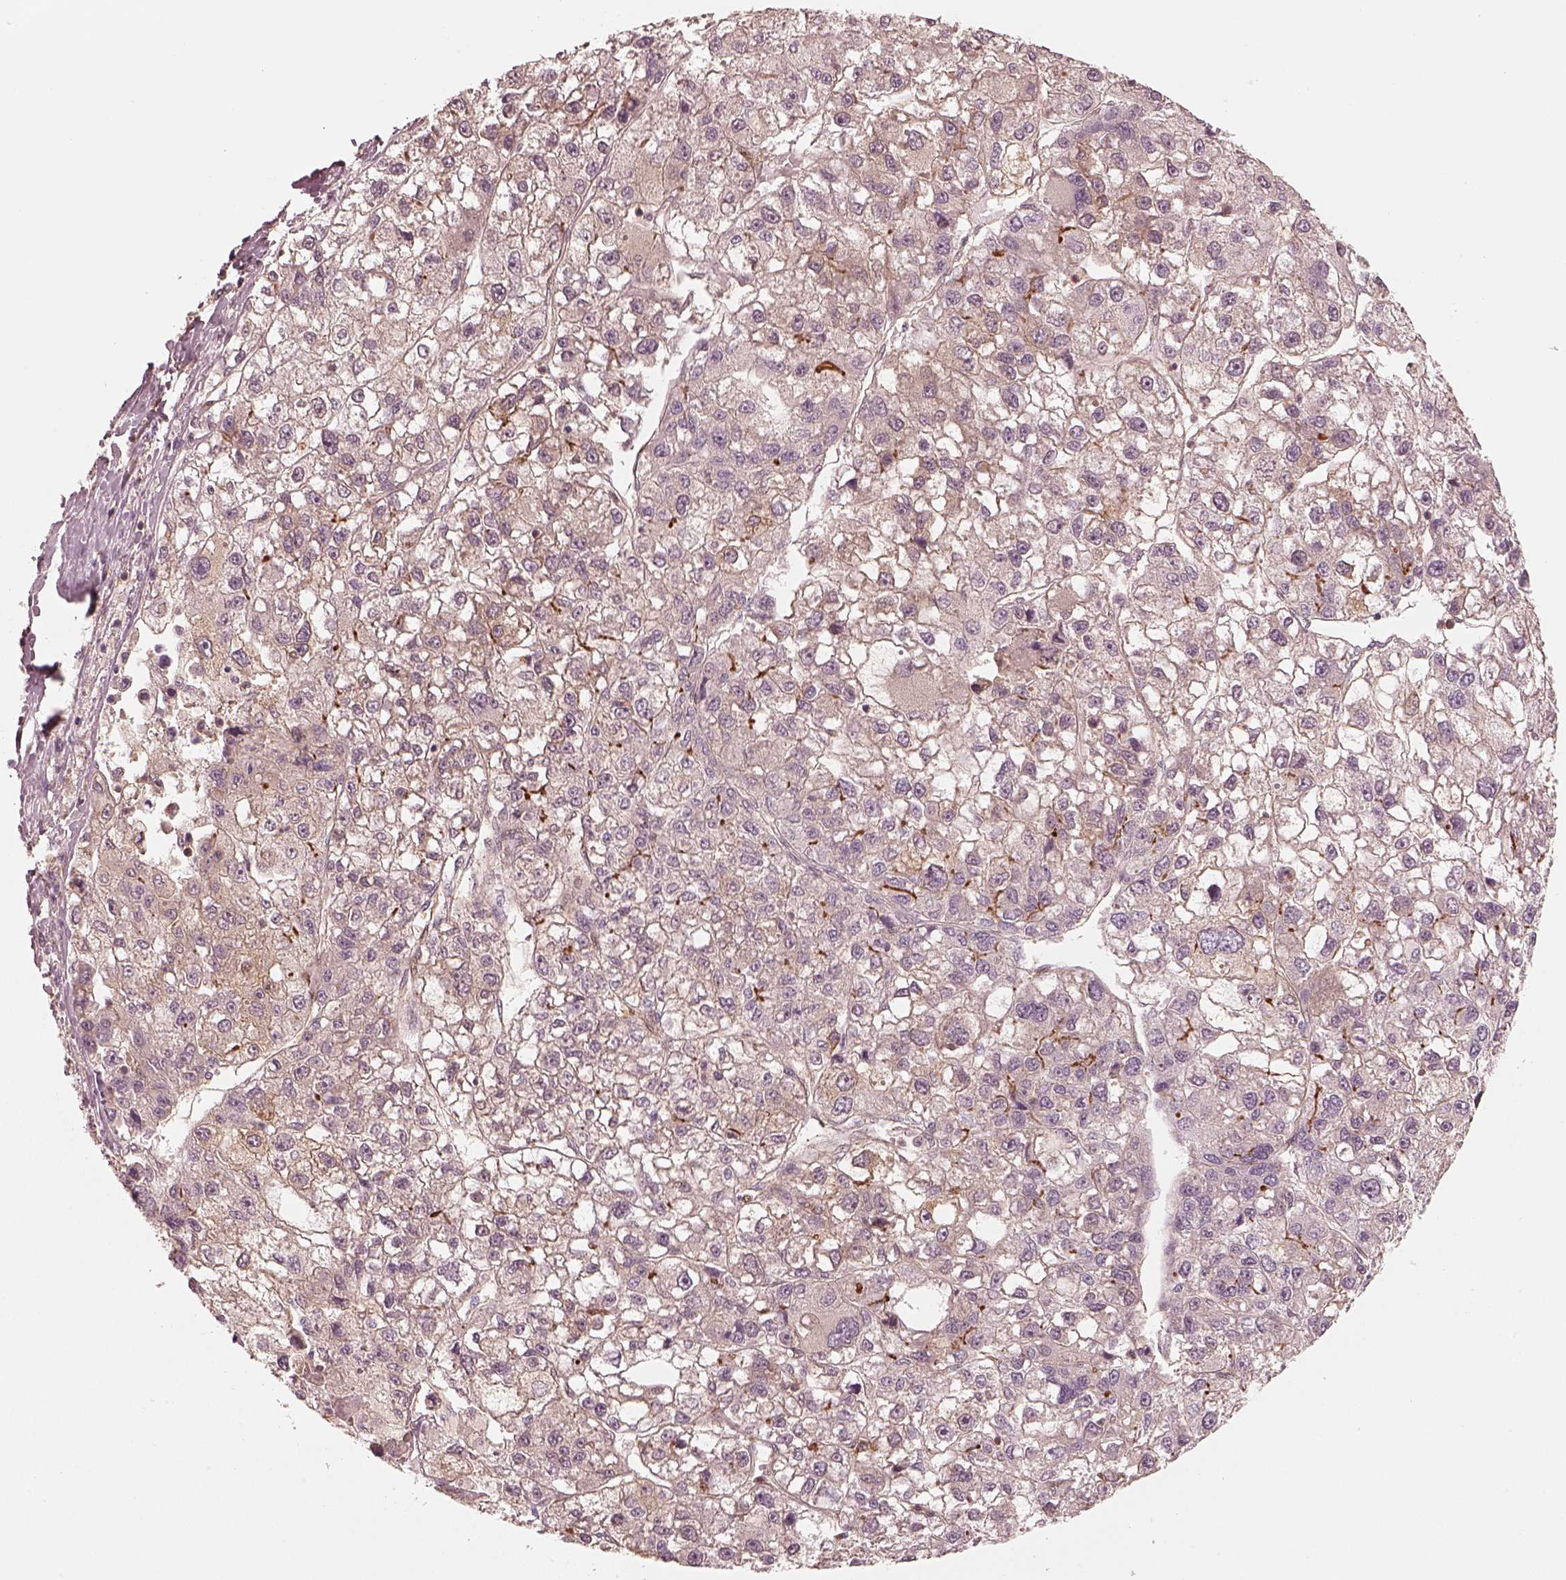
{"staining": {"intensity": "strong", "quantity": "<25%", "location": "cytoplasmic/membranous"}, "tissue": "liver cancer", "cell_type": "Tumor cells", "image_type": "cancer", "snomed": [{"axis": "morphology", "description": "Carcinoma, Hepatocellular, NOS"}, {"axis": "topography", "description": "Liver"}], "caption": "Liver cancer (hepatocellular carcinoma) stained for a protein (brown) shows strong cytoplasmic/membranous positive staining in approximately <25% of tumor cells.", "gene": "FAM107B", "patient": {"sex": "male", "age": 56}}